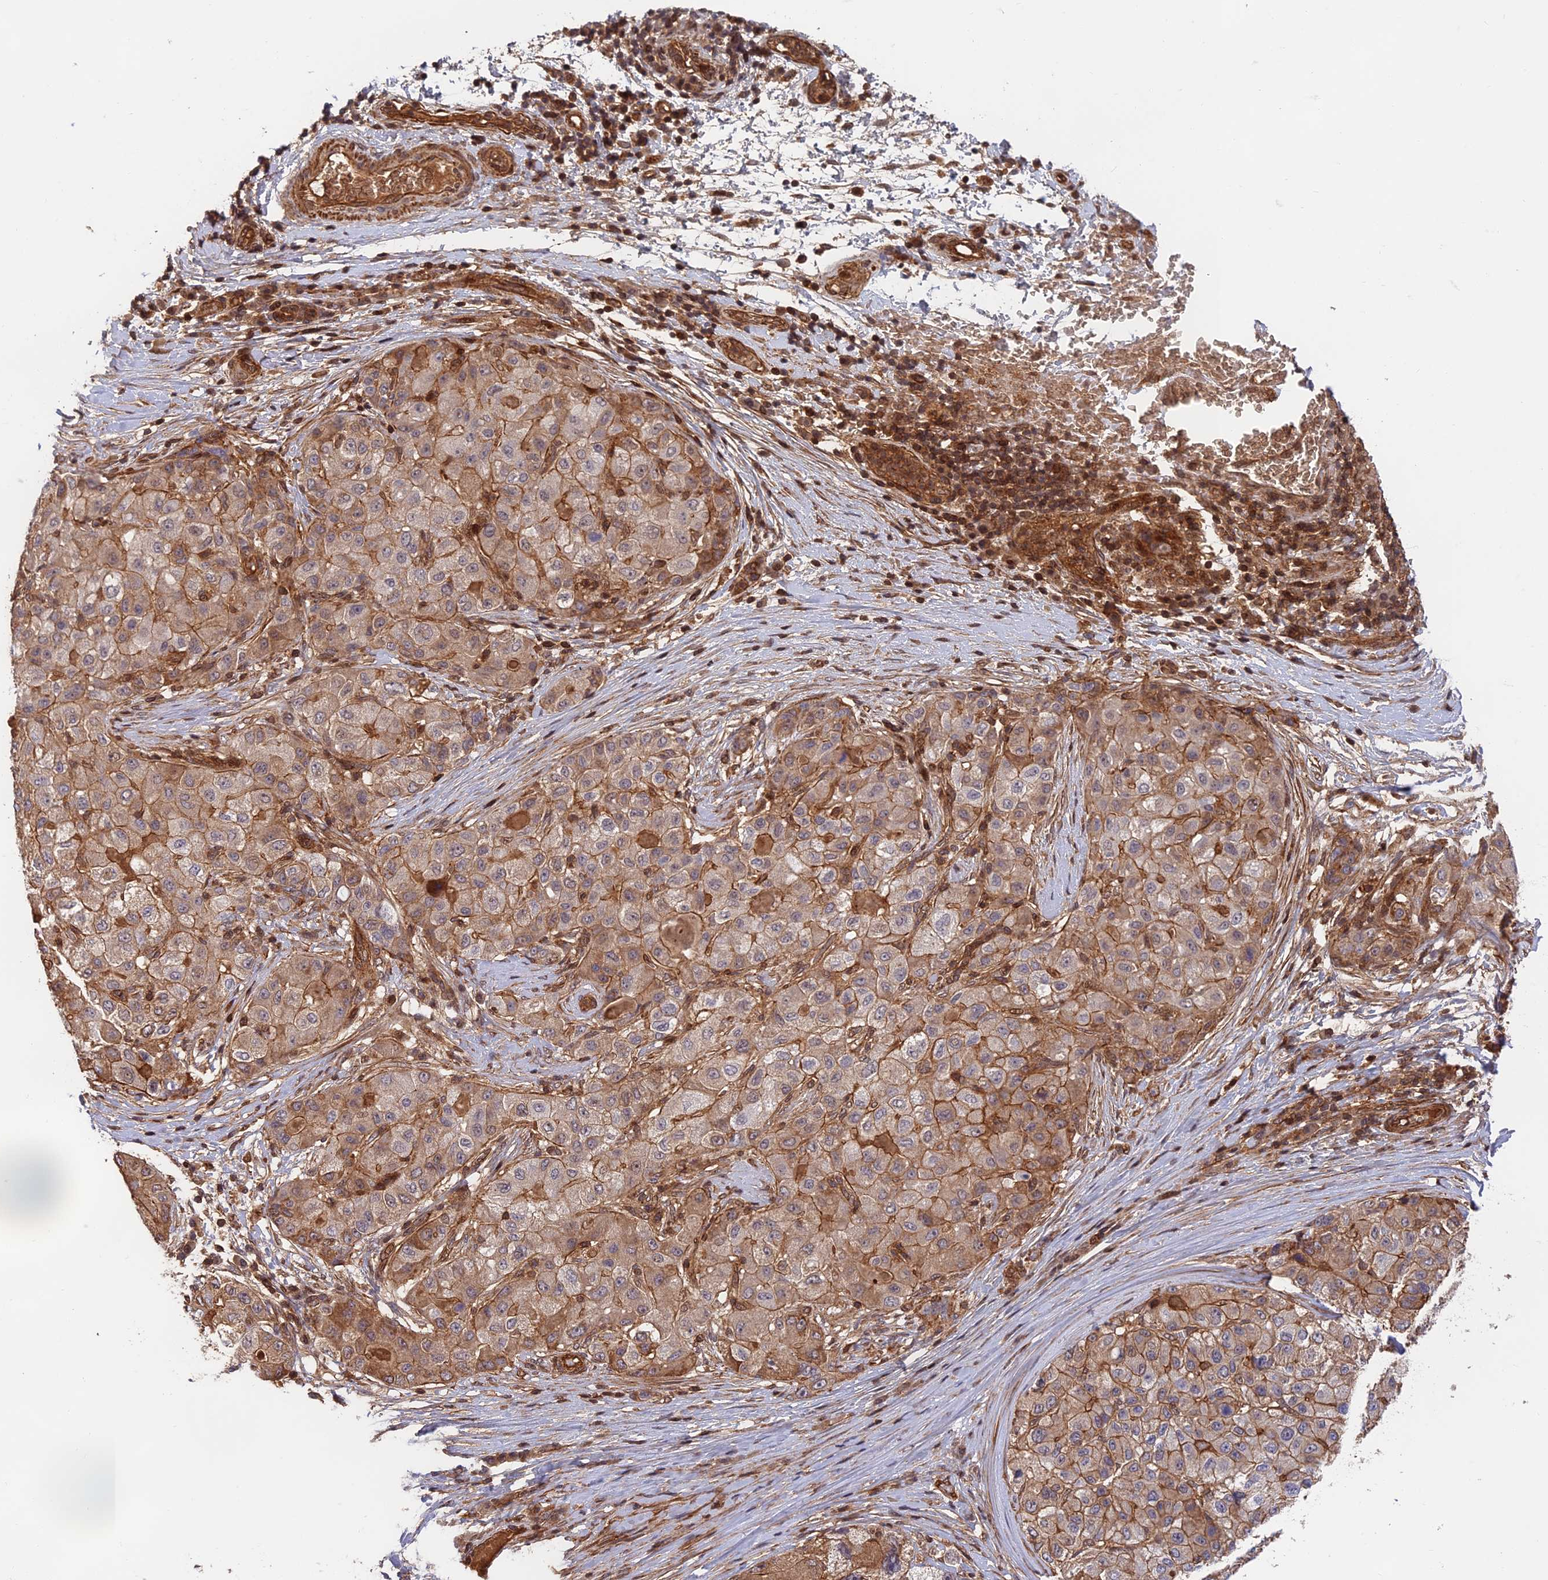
{"staining": {"intensity": "moderate", "quantity": ">75%", "location": "cytoplasmic/membranous"}, "tissue": "liver cancer", "cell_type": "Tumor cells", "image_type": "cancer", "snomed": [{"axis": "morphology", "description": "Carcinoma, Hepatocellular, NOS"}, {"axis": "topography", "description": "Liver"}], "caption": "Immunohistochemical staining of human liver cancer (hepatocellular carcinoma) exhibits medium levels of moderate cytoplasmic/membranous staining in about >75% of tumor cells.", "gene": "OSBPL1A", "patient": {"sex": "male", "age": 80}}